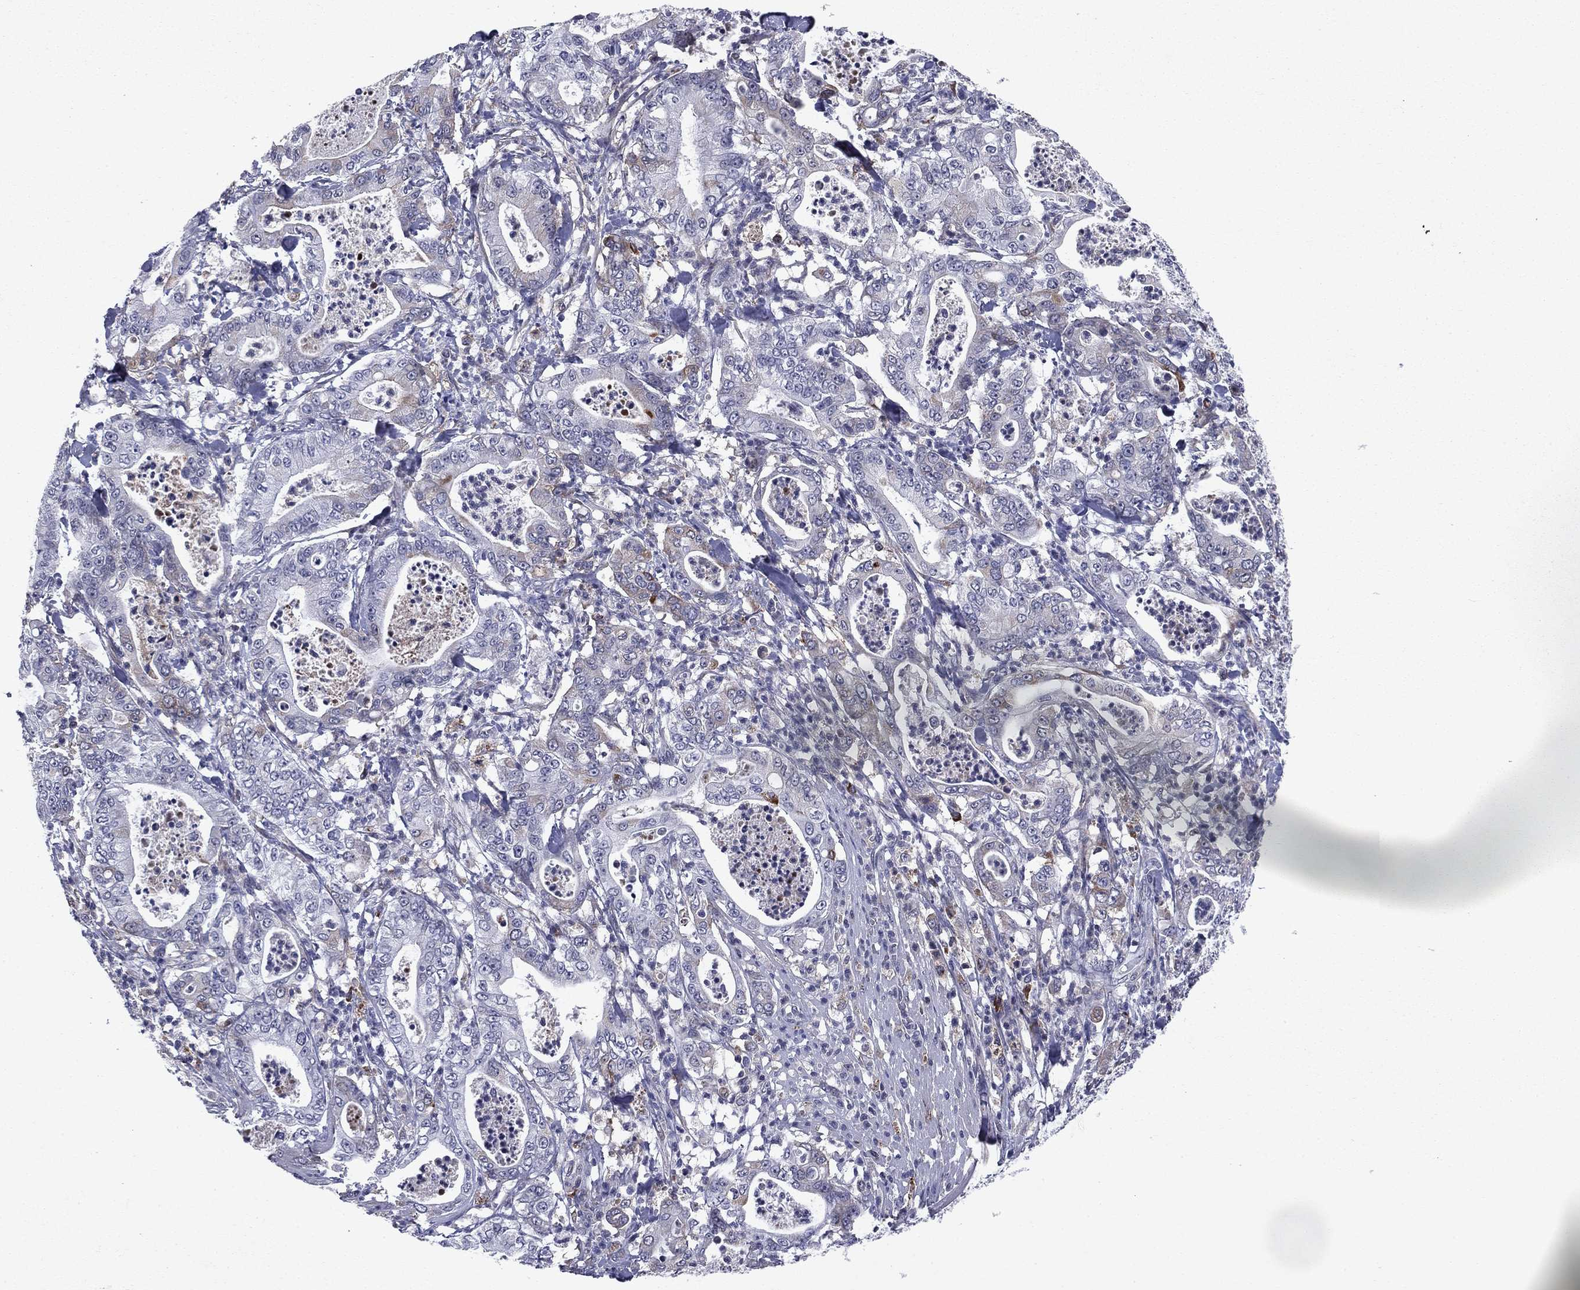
{"staining": {"intensity": "moderate", "quantity": "<25%", "location": "cytoplasmic/membranous"}, "tissue": "pancreatic cancer", "cell_type": "Tumor cells", "image_type": "cancer", "snomed": [{"axis": "morphology", "description": "Adenocarcinoma, NOS"}, {"axis": "topography", "description": "Pancreas"}], "caption": "Immunohistochemistry (IHC) of human pancreatic cancer exhibits low levels of moderate cytoplasmic/membranous positivity in about <25% of tumor cells.", "gene": "ECM1", "patient": {"sex": "male", "age": 71}}